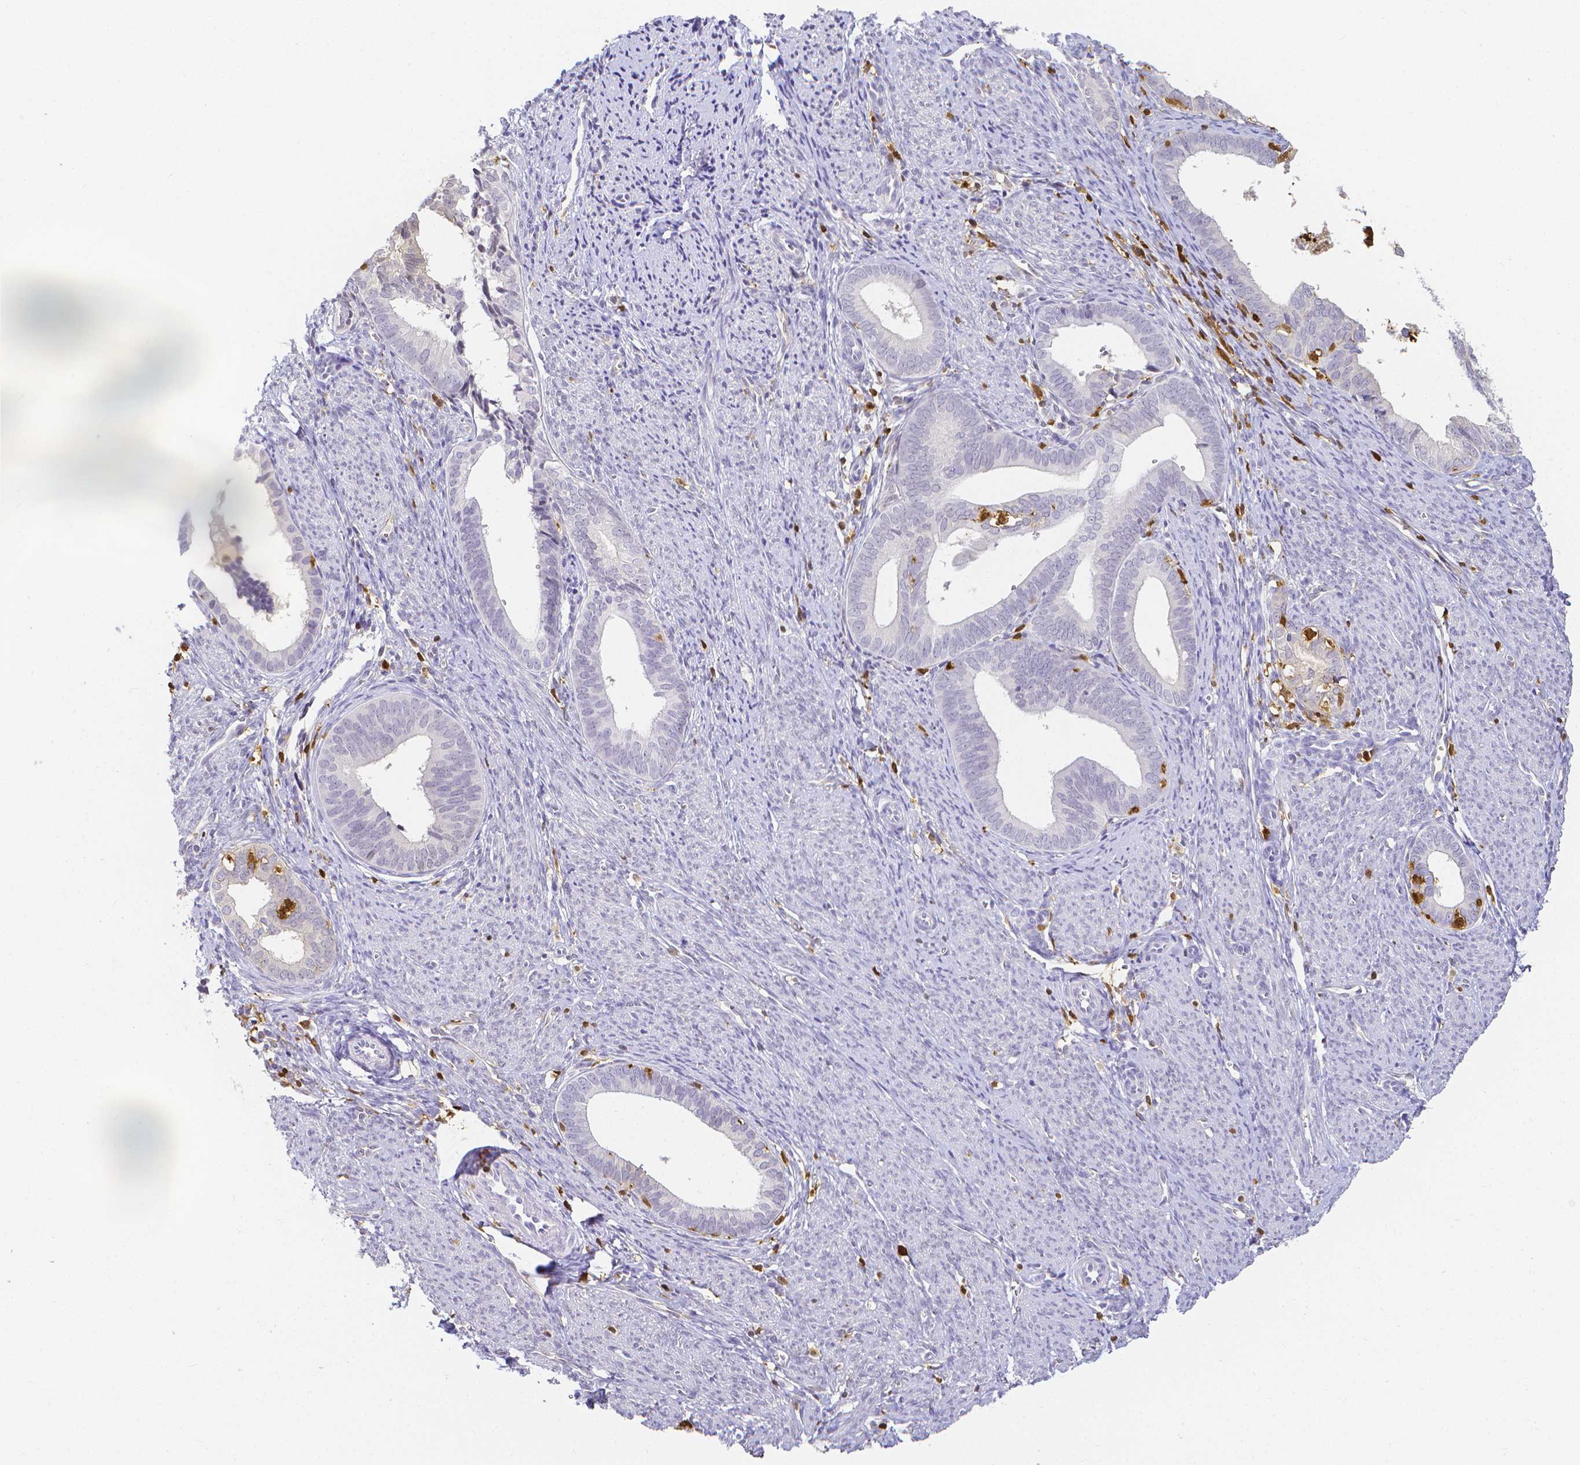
{"staining": {"intensity": "negative", "quantity": "none", "location": "none"}, "tissue": "endometrial cancer", "cell_type": "Tumor cells", "image_type": "cancer", "snomed": [{"axis": "morphology", "description": "Adenocarcinoma, NOS"}, {"axis": "topography", "description": "Endometrium"}], "caption": "An immunohistochemistry micrograph of endometrial cancer (adenocarcinoma) is shown. There is no staining in tumor cells of endometrial cancer (adenocarcinoma).", "gene": "COTL1", "patient": {"sex": "female", "age": 75}}